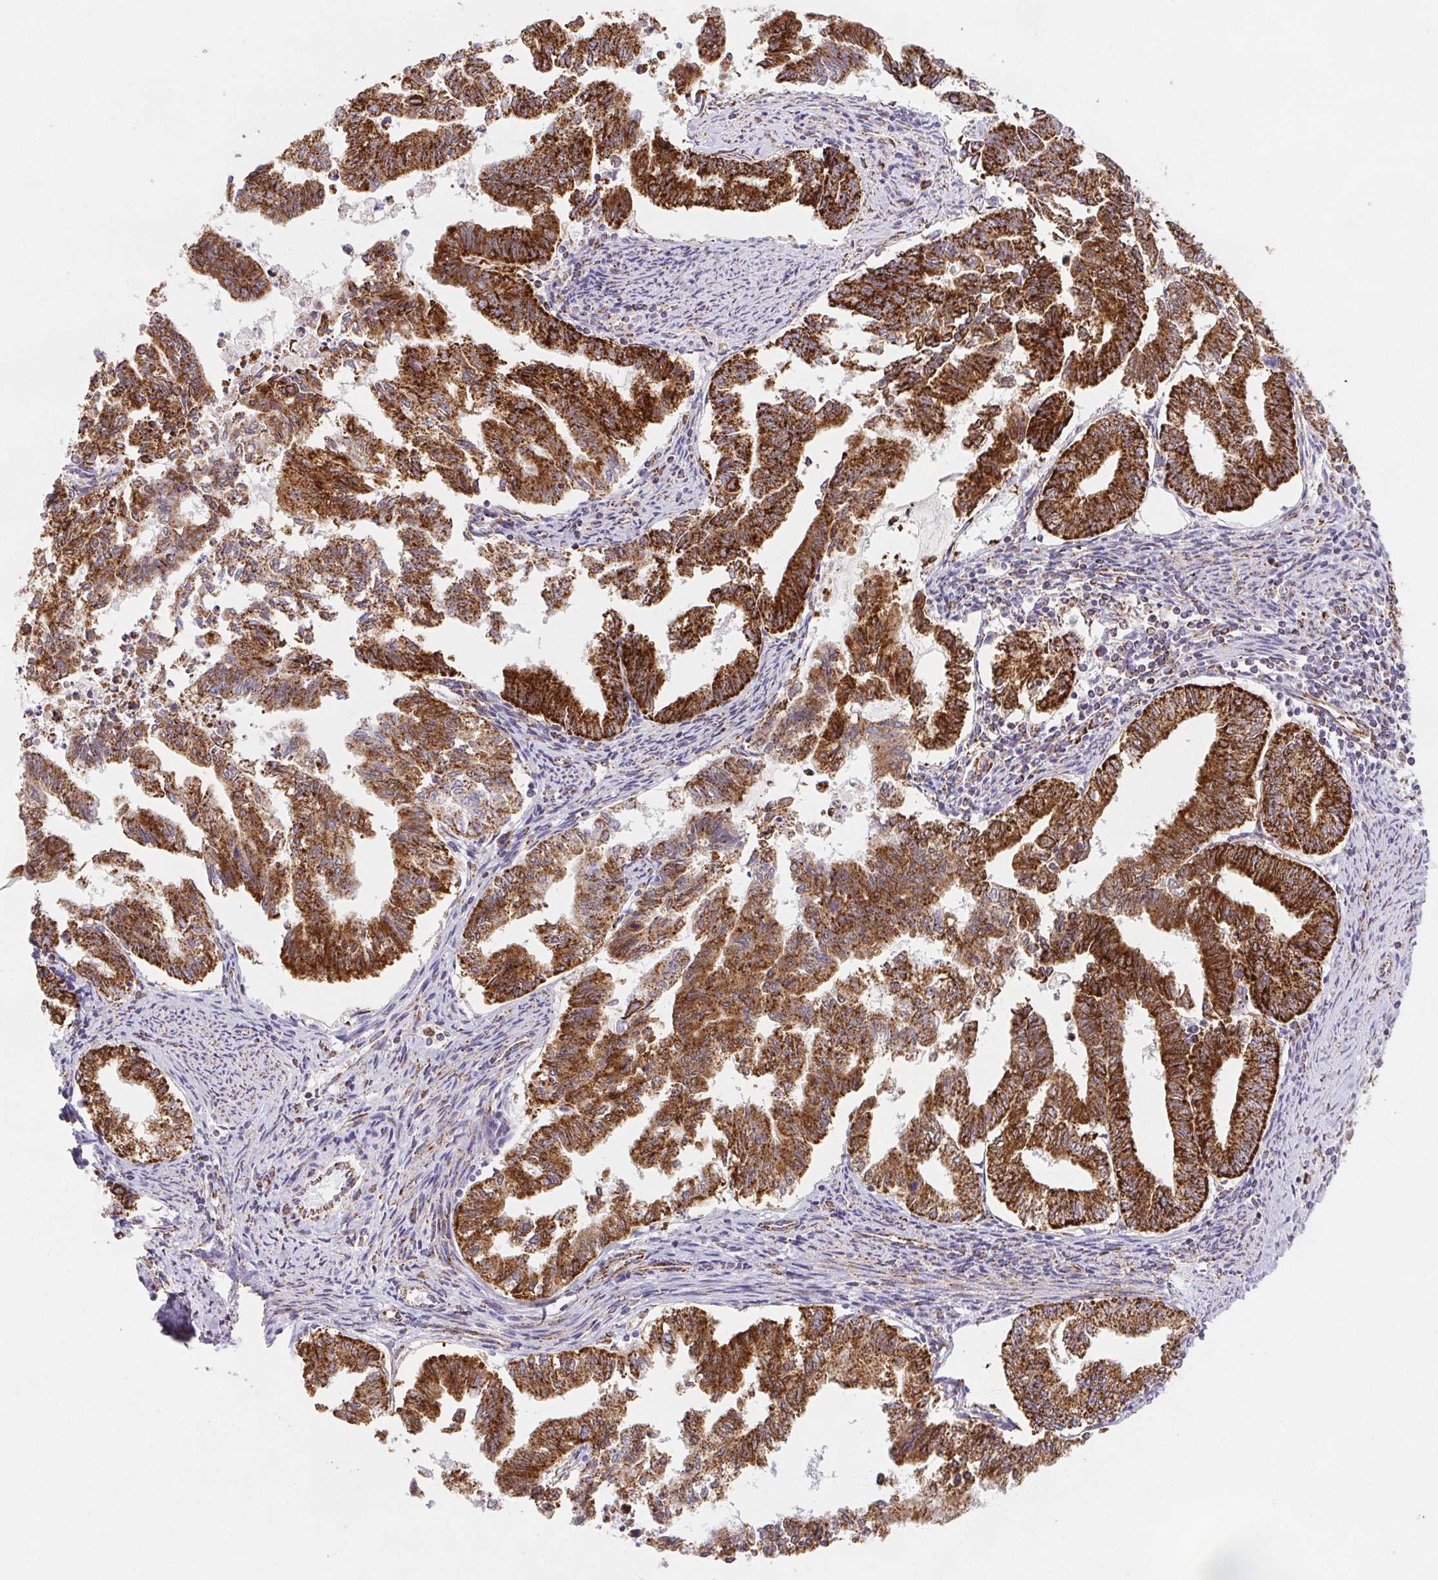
{"staining": {"intensity": "strong", "quantity": ">75%", "location": "cytoplasmic/membranous"}, "tissue": "endometrial cancer", "cell_type": "Tumor cells", "image_type": "cancer", "snomed": [{"axis": "morphology", "description": "Adenocarcinoma, NOS"}, {"axis": "topography", "description": "Endometrium"}], "caption": "Immunohistochemical staining of endometrial cancer displays strong cytoplasmic/membranous protein positivity in approximately >75% of tumor cells.", "gene": "NIPSNAP2", "patient": {"sex": "female", "age": 79}}